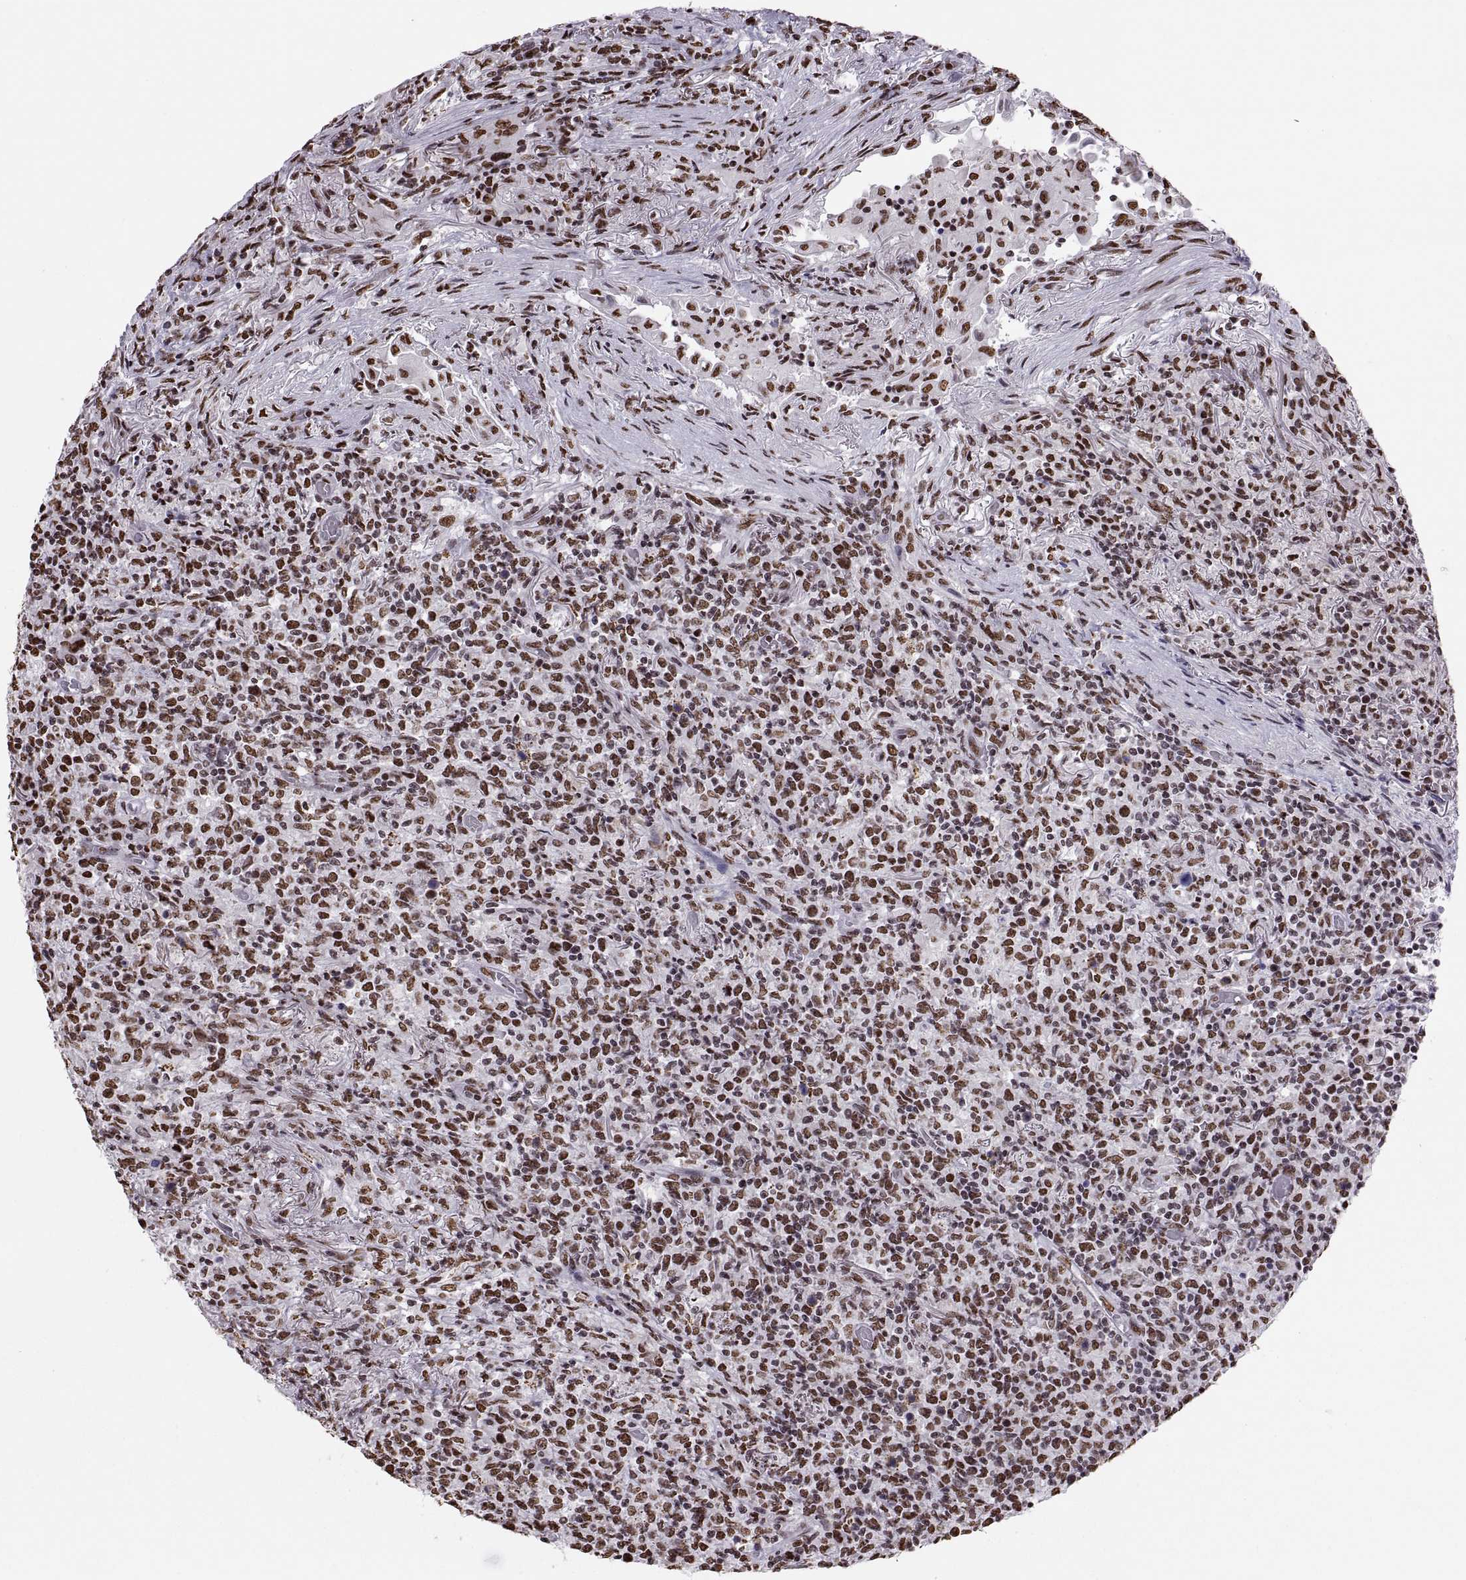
{"staining": {"intensity": "moderate", "quantity": ">75%", "location": "nuclear"}, "tissue": "lymphoma", "cell_type": "Tumor cells", "image_type": "cancer", "snomed": [{"axis": "morphology", "description": "Malignant lymphoma, non-Hodgkin's type, High grade"}, {"axis": "topography", "description": "Lung"}], "caption": "Immunohistochemical staining of human malignant lymphoma, non-Hodgkin's type (high-grade) displays medium levels of moderate nuclear staining in approximately >75% of tumor cells. Nuclei are stained in blue.", "gene": "SNAI1", "patient": {"sex": "male", "age": 79}}